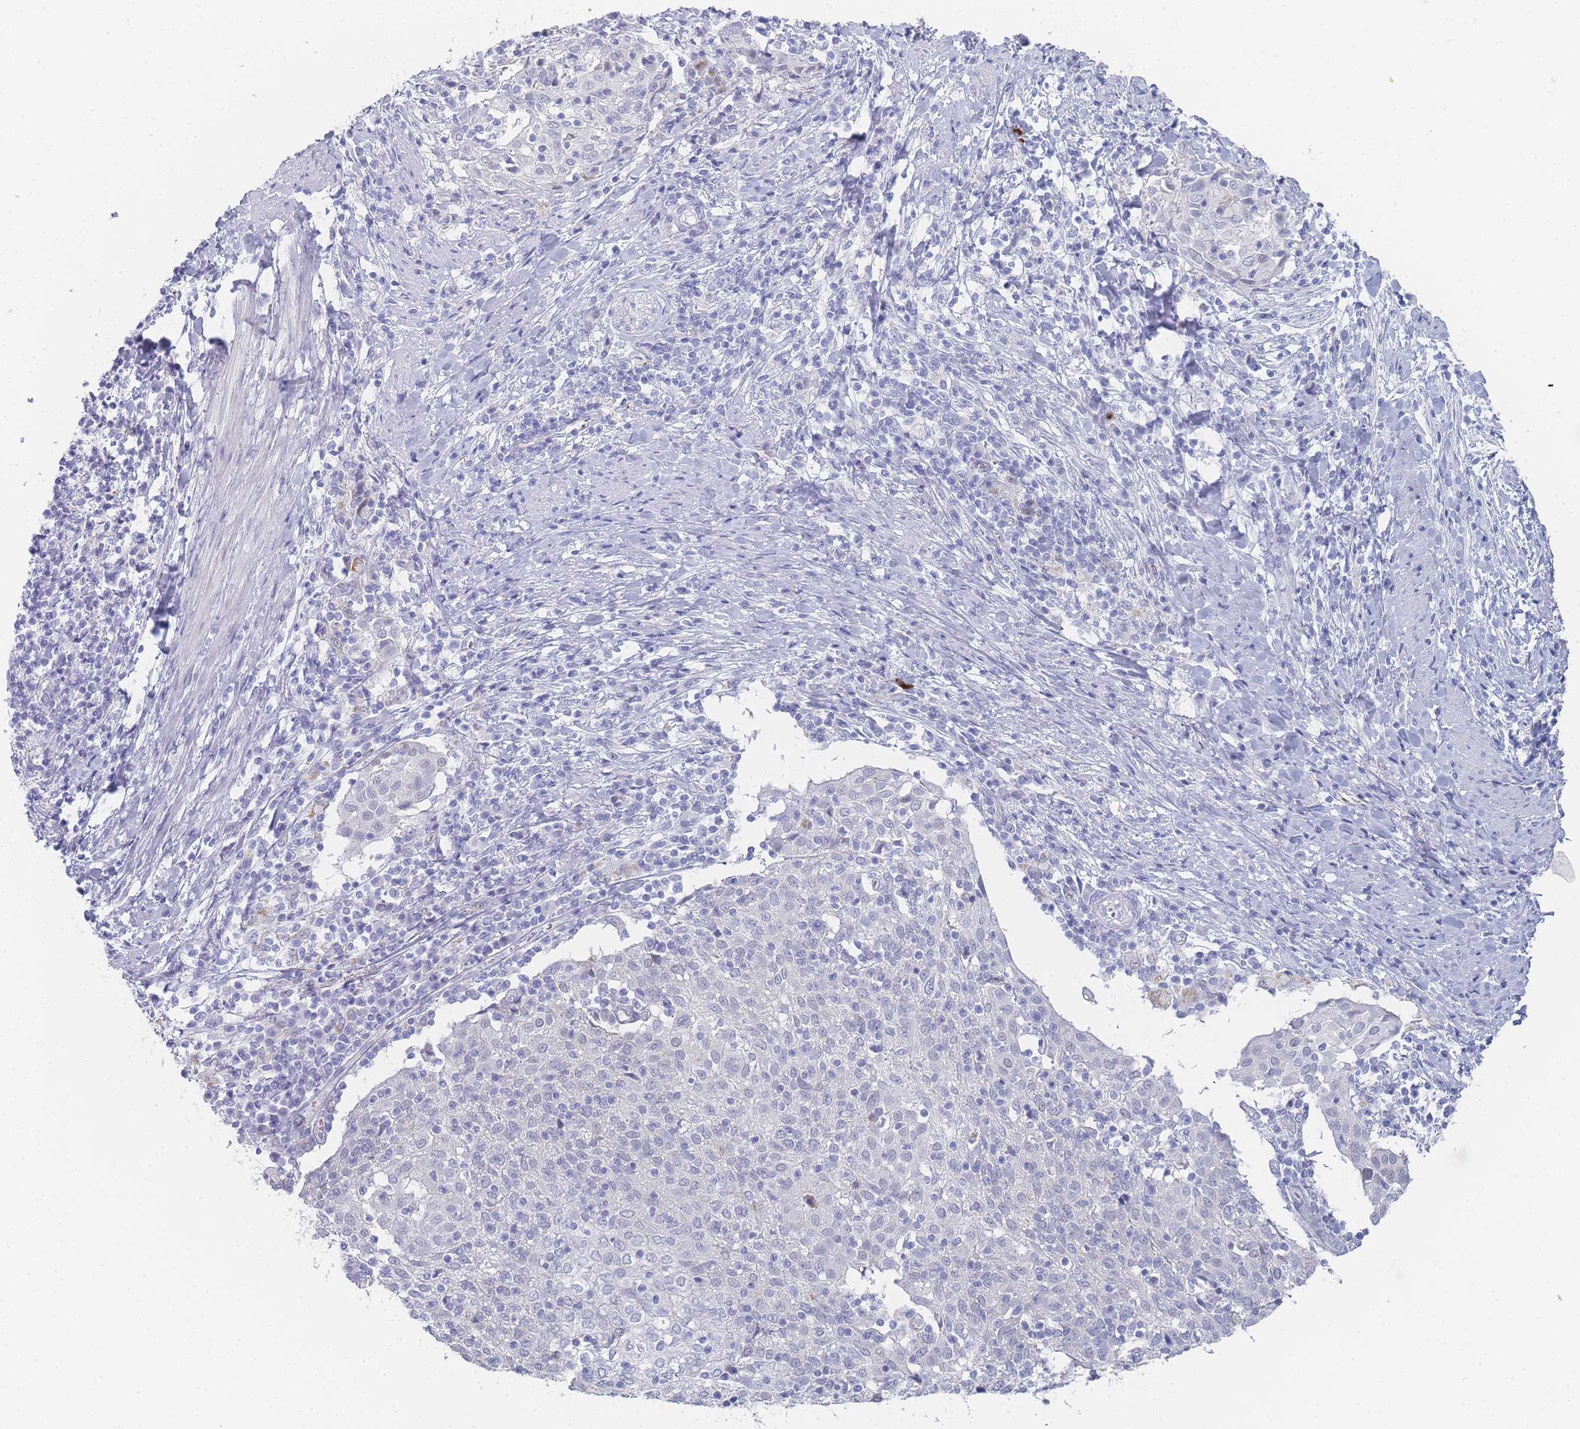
{"staining": {"intensity": "negative", "quantity": "none", "location": "none"}, "tissue": "cervical cancer", "cell_type": "Tumor cells", "image_type": "cancer", "snomed": [{"axis": "morphology", "description": "Squamous cell carcinoma, NOS"}, {"axis": "topography", "description": "Cervix"}], "caption": "This is an immunohistochemistry (IHC) image of squamous cell carcinoma (cervical). There is no expression in tumor cells.", "gene": "IMPG1", "patient": {"sex": "female", "age": 52}}